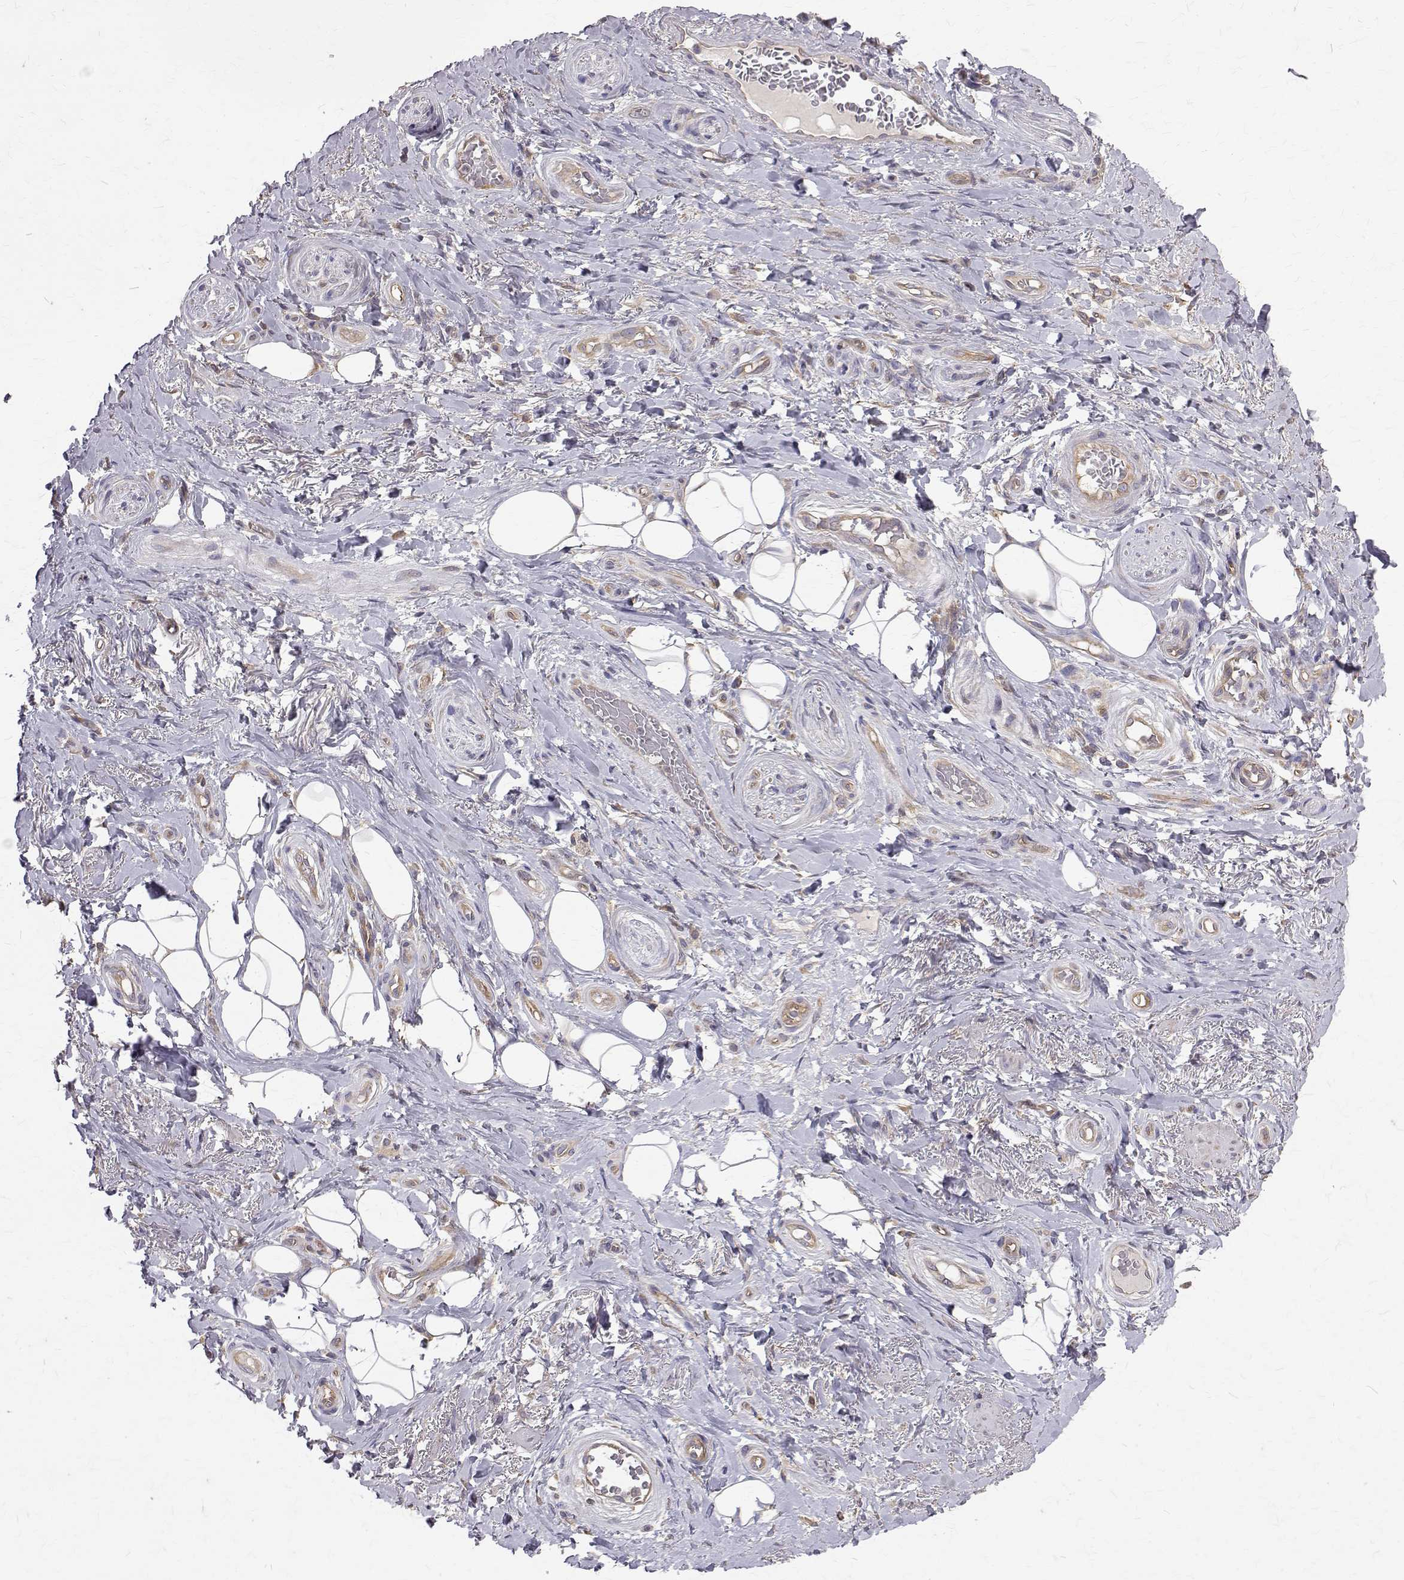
{"staining": {"intensity": "negative", "quantity": "none", "location": "none"}, "tissue": "adipose tissue", "cell_type": "Adipocytes", "image_type": "normal", "snomed": [{"axis": "morphology", "description": "Normal tissue, NOS"}, {"axis": "topography", "description": "Anal"}, {"axis": "topography", "description": "Peripheral nerve tissue"}], "caption": "High power microscopy micrograph of an IHC micrograph of normal adipose tissue, revealing no significant expression in adipocytes. (DAB (3,3'-diaminobenzidine) immunohistochemistry with hematoxylin counter stain).", "gene": "FARSB", "patient": {"sex": "male", "age": 53}}